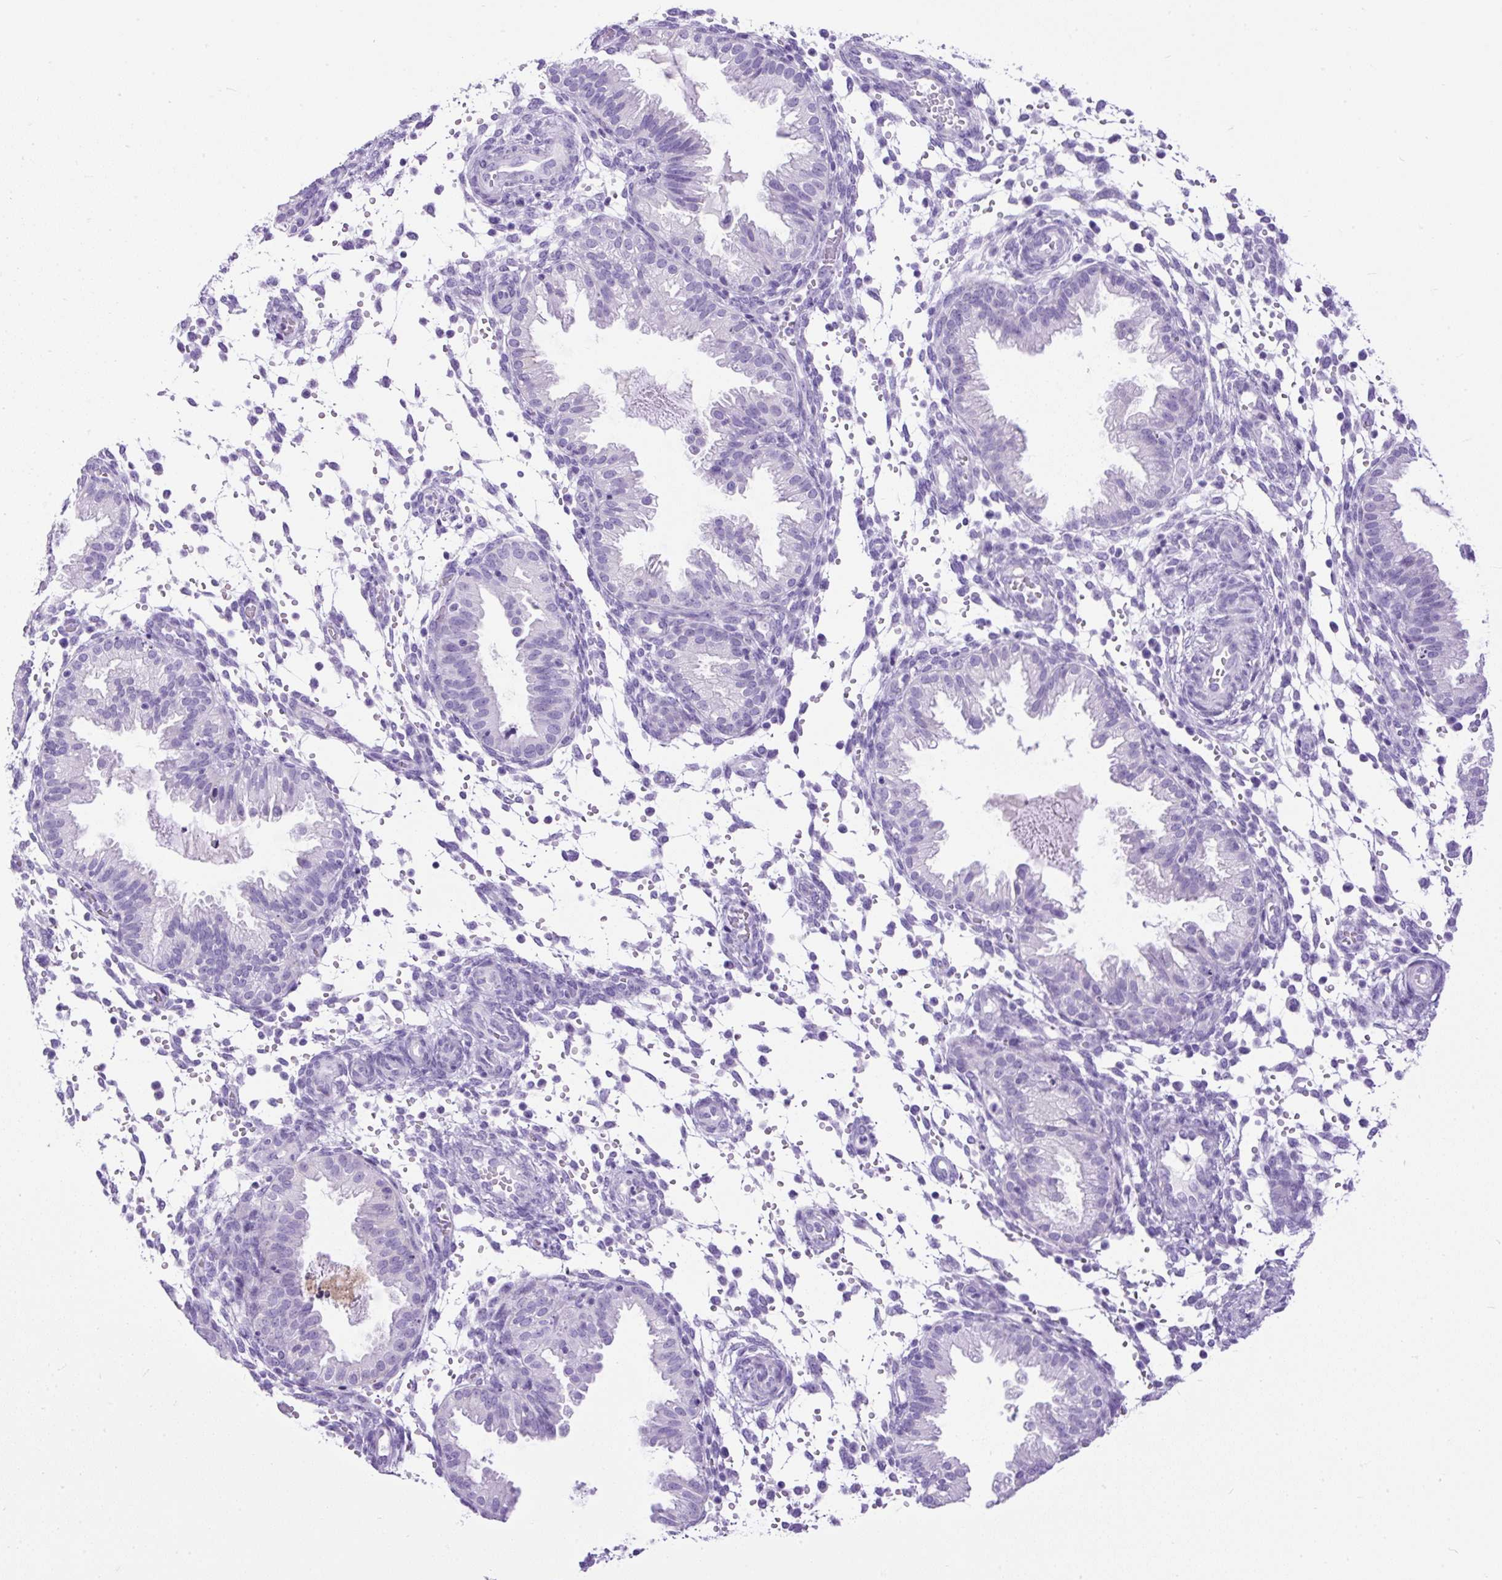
{"staining": {"intensity": "negative", "quantity": "none", "location": "none"}, "tissue": "endometrium", "cell_type": "Cells in endometrial stroma", "image_type": "normal", "snomed": [{"axis": "morphology", "description": "Normal tissue, NOS"}, {"axis": "topography", "description": "Endometrium"}], "caption": "Cells in endometrial stroma are negative for brown protein staining in normal endometrium. (Brightfield microscopy of DAB (3,3'-diaminobenzidine) immunohistochemistry (IHC) at high magnification).", "gene": "PDIA2", "patient": {"sex": "female", "age": 33}}